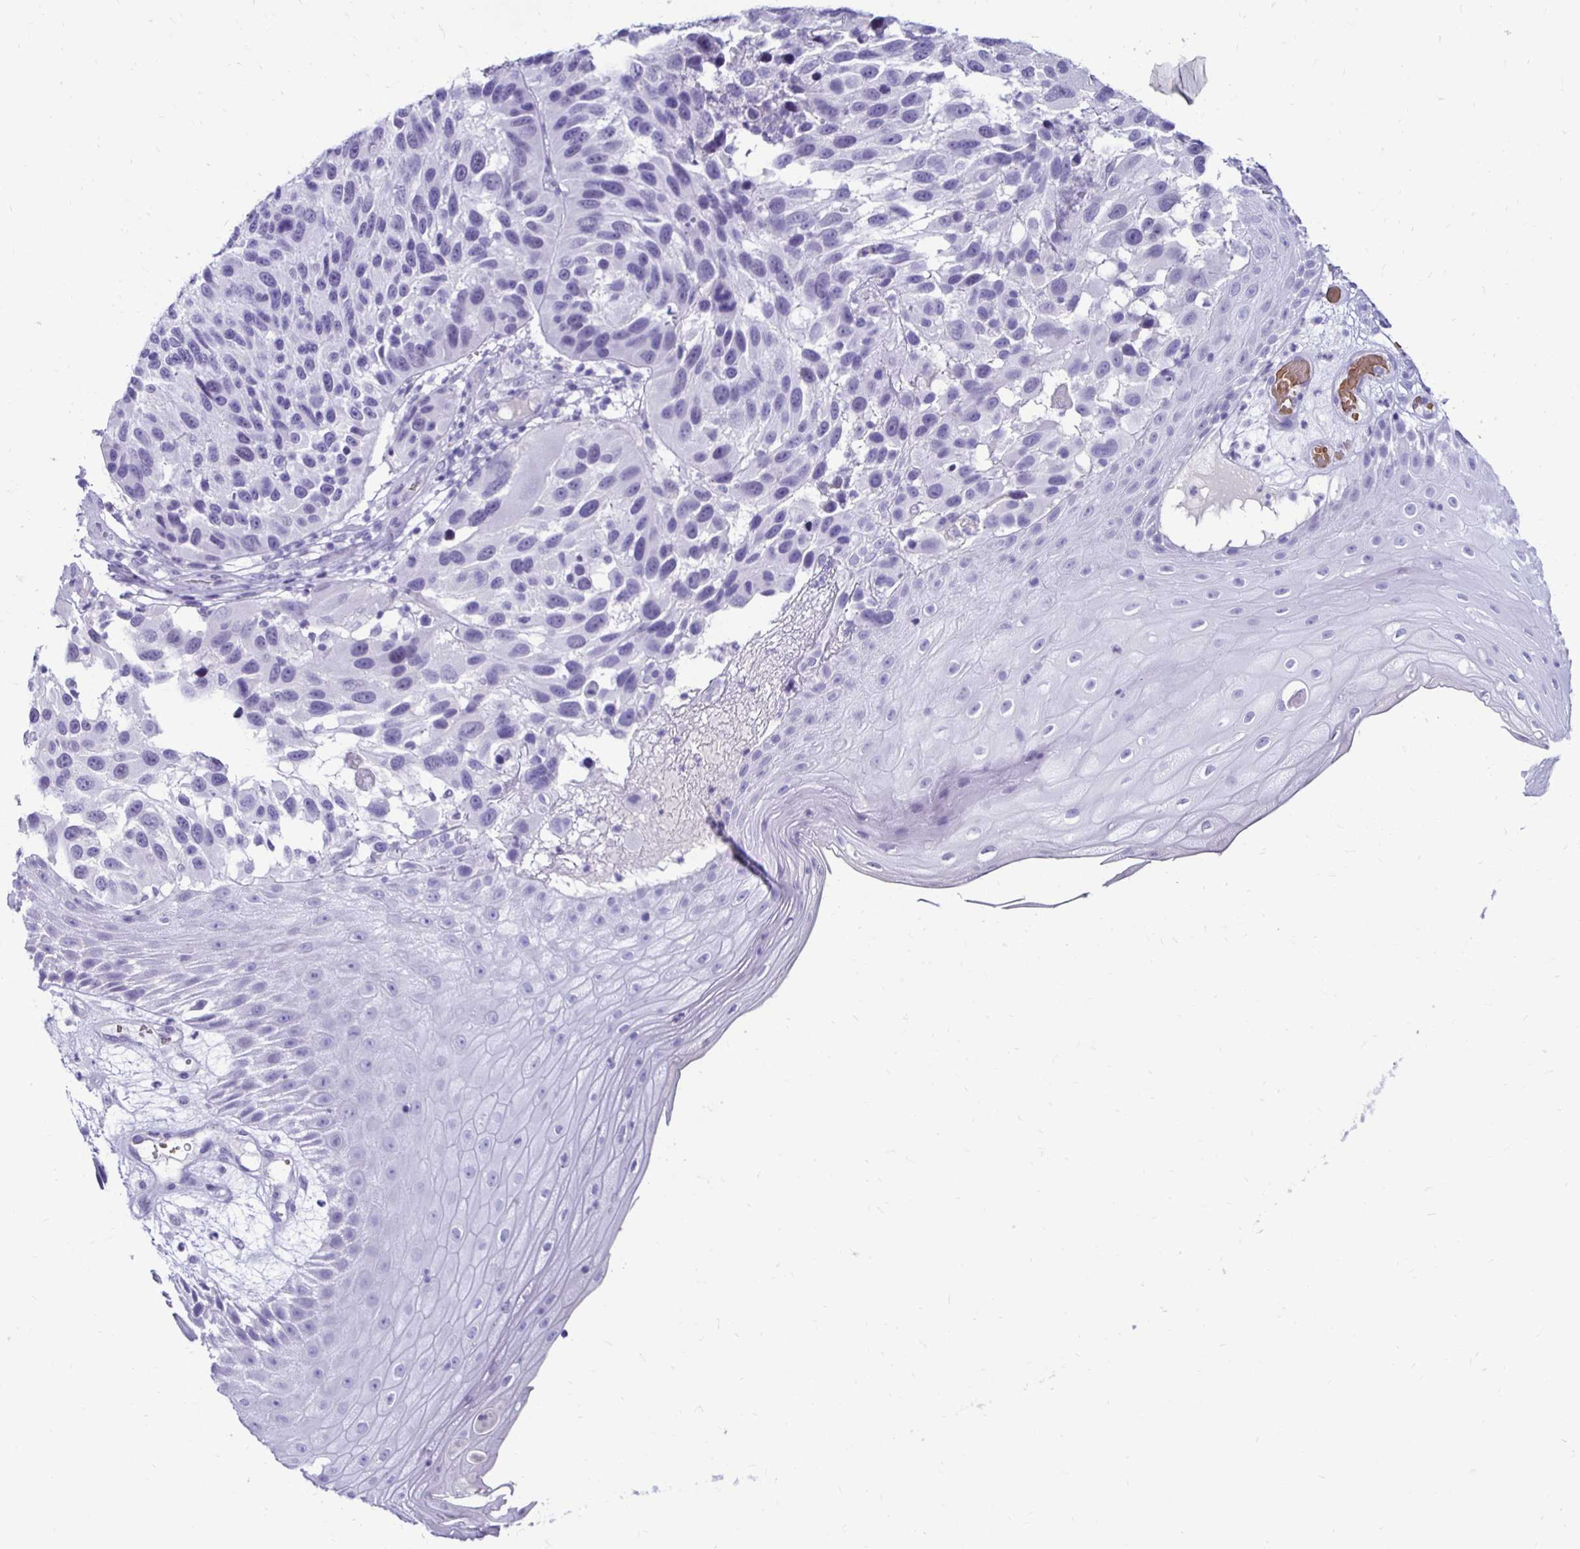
{"staining": {"intensity": "negative", "quantity": "none", "location": "none"}, "tissue": "melanoma", "cell_type": "Tumor cells", "image_type": "cancer", "snomed": [{"axis": "morphology", "description": "Malignant melanoma, NOS"}, {"axis": "topography", "description": "Skin"}], "caption": "DAB (3,3'-diaminobenzidine) immunohistochemical staining of human melanoma shows no significant staining in tumor cells.", "gene": "RHBDL3", "patient": {"sex": "male", "age": 53}}